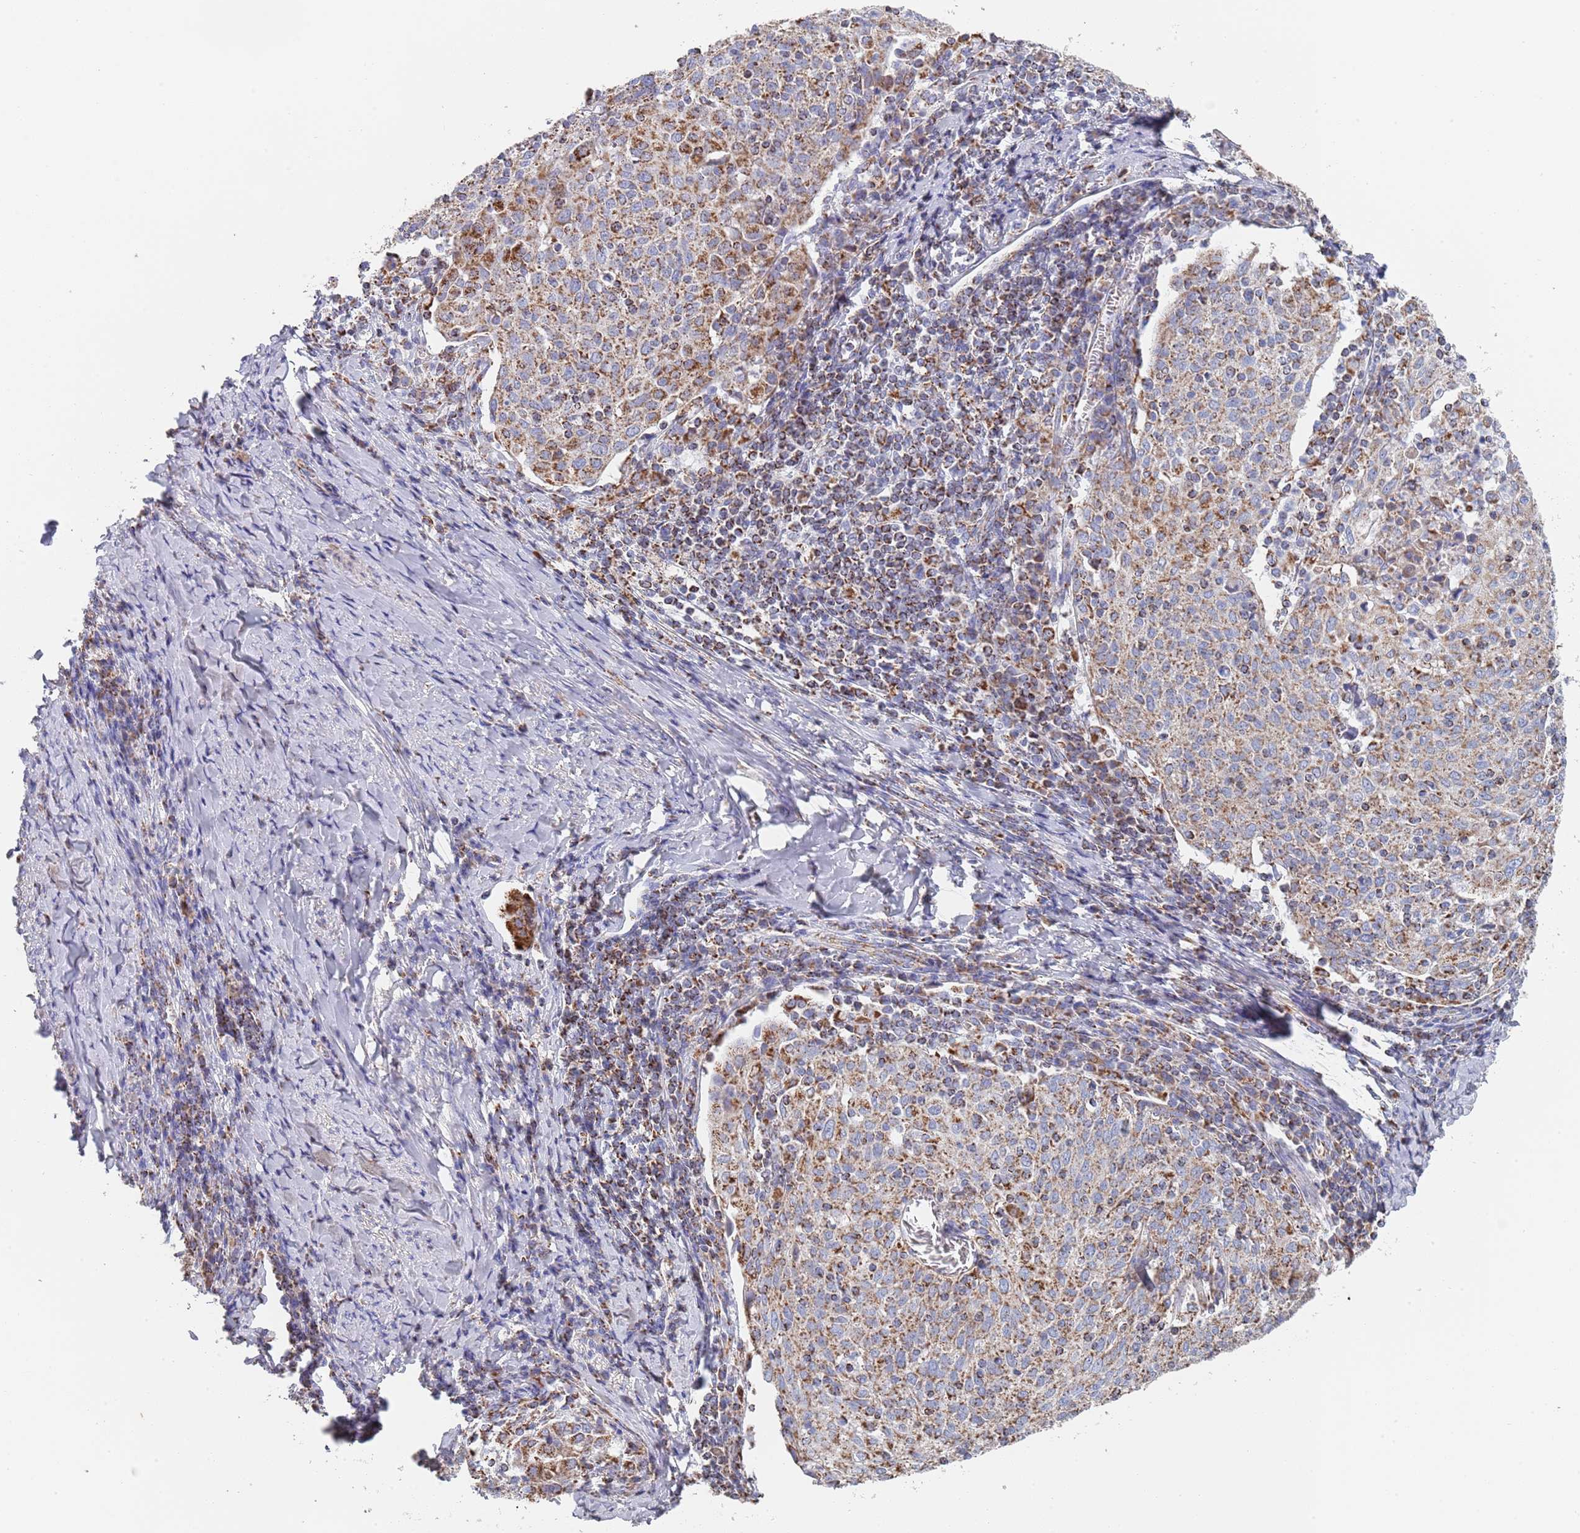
{"staining": {"intensity": "moderate", "quantity": ">75%", "location": "cytoplasmic/membranous"}, "tissue": "cervical cancer", "cell_type": "Tumor cells", "image_type": "cancer", "snomed": [{"axis": "morphology", "description": "Squamous cell carcinoma, NOS"}, {"axis": "topography", "description": "Cervix"}], "caption": "This is a micrograph of immunohistochemistry (IHC) staining of squamous cell carcinoma (cervical), which shows moderate staining in the cytoplasmic/membranous of tumor cells.", "gene": "PGP", "patient": {"sex": "female", "age": 52}}